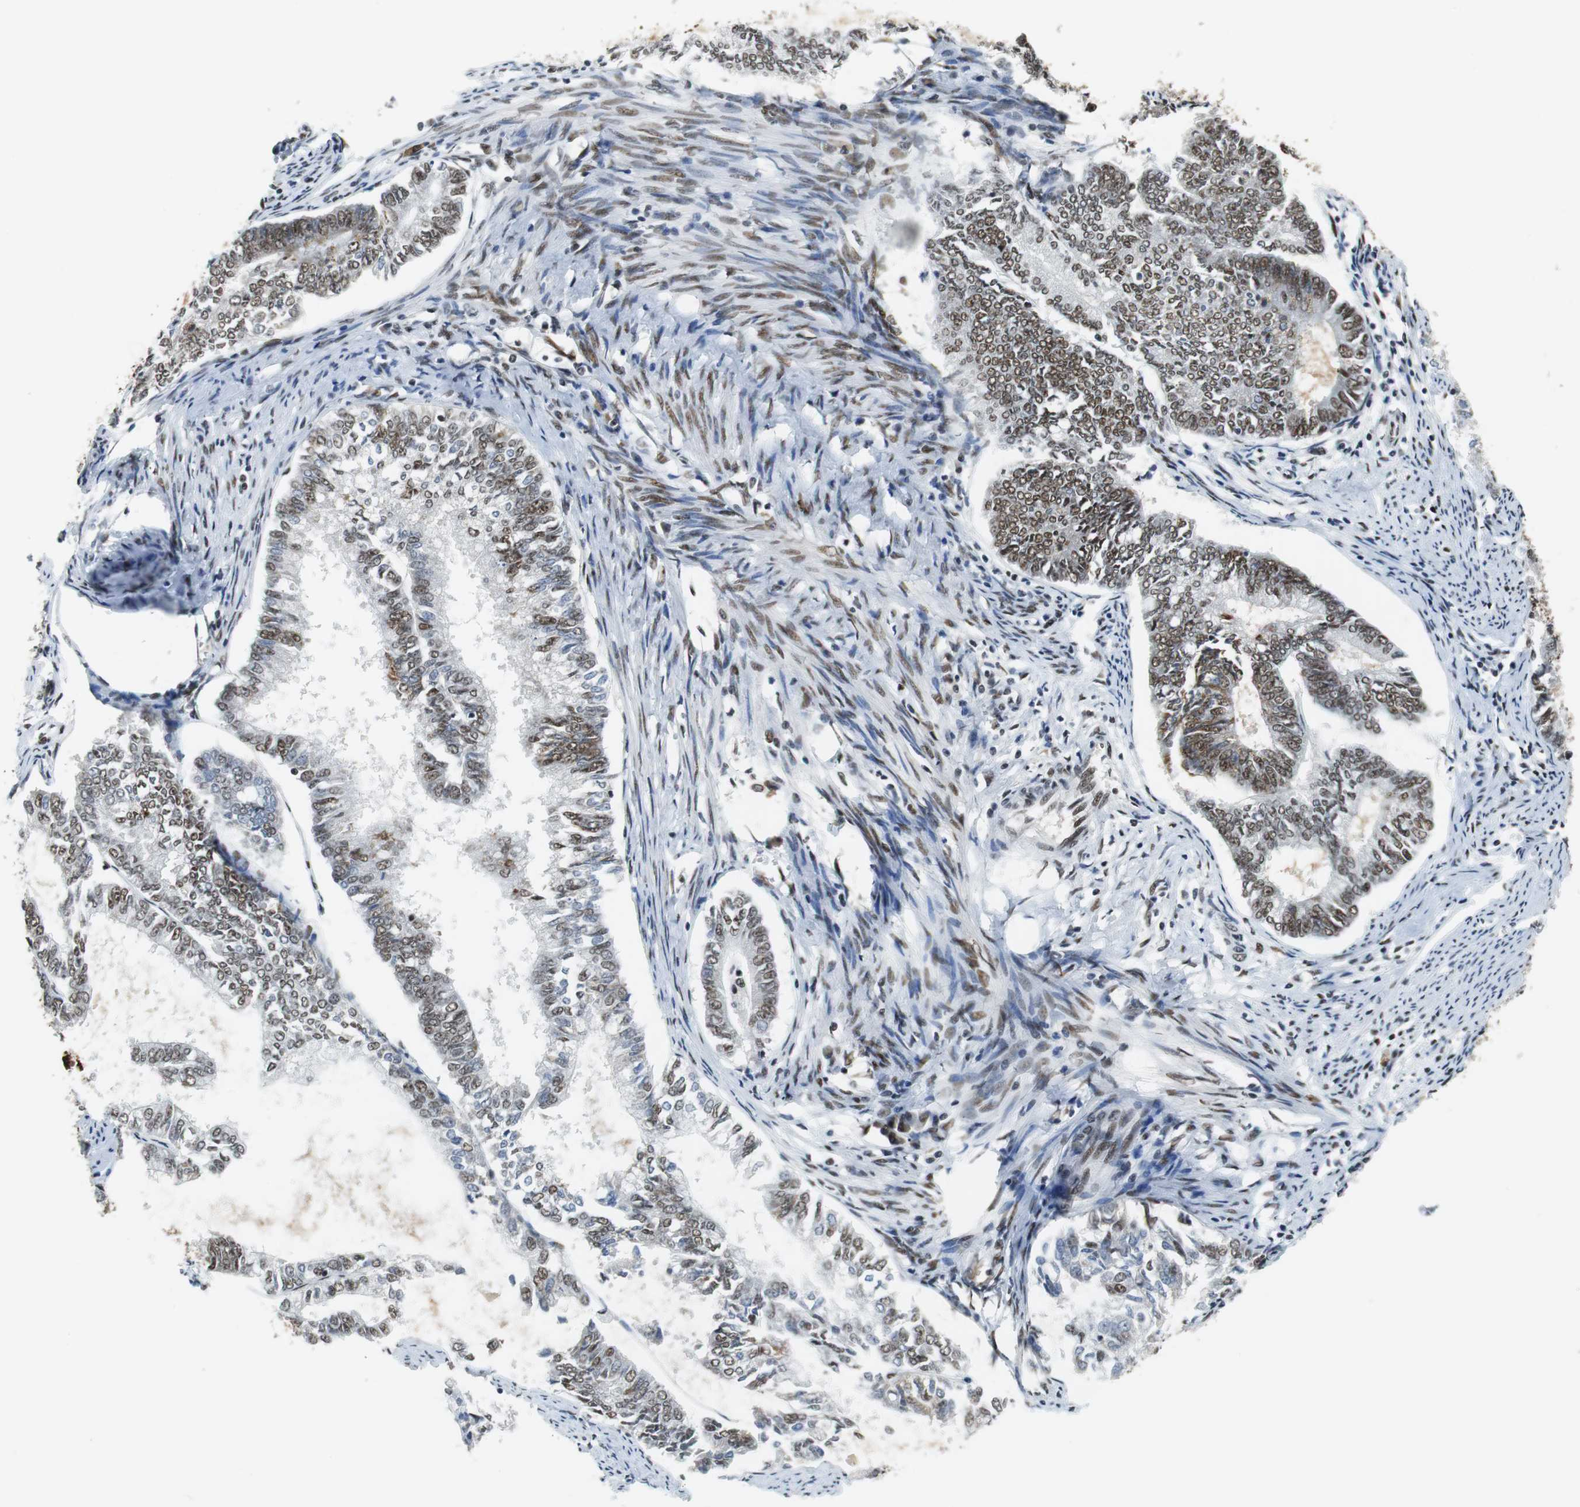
{"staining": {"intensity": "moderate", "quantity": ">75%", "location": "nuclear"}, "tissue": "endometrial cancer", "cell_type": "Tumor cells", "image_type": "cancer", "snomed": [{"axis": "morphology", "description": "Adenocarcinoma, NOS"}, {"axis": "topography", "description": "Endometrium"}], "caption": "A brown stain shows moderate nuclear expression of a protein in human endometrial adenocarcinoma tumor cells. The staining was performed using DAB, with brown indicating positive protein expression. Nuclei are stained blue with hematoxylin.", "gene": "PRKDC", "patient": {"sex": "female", "age": 86}}